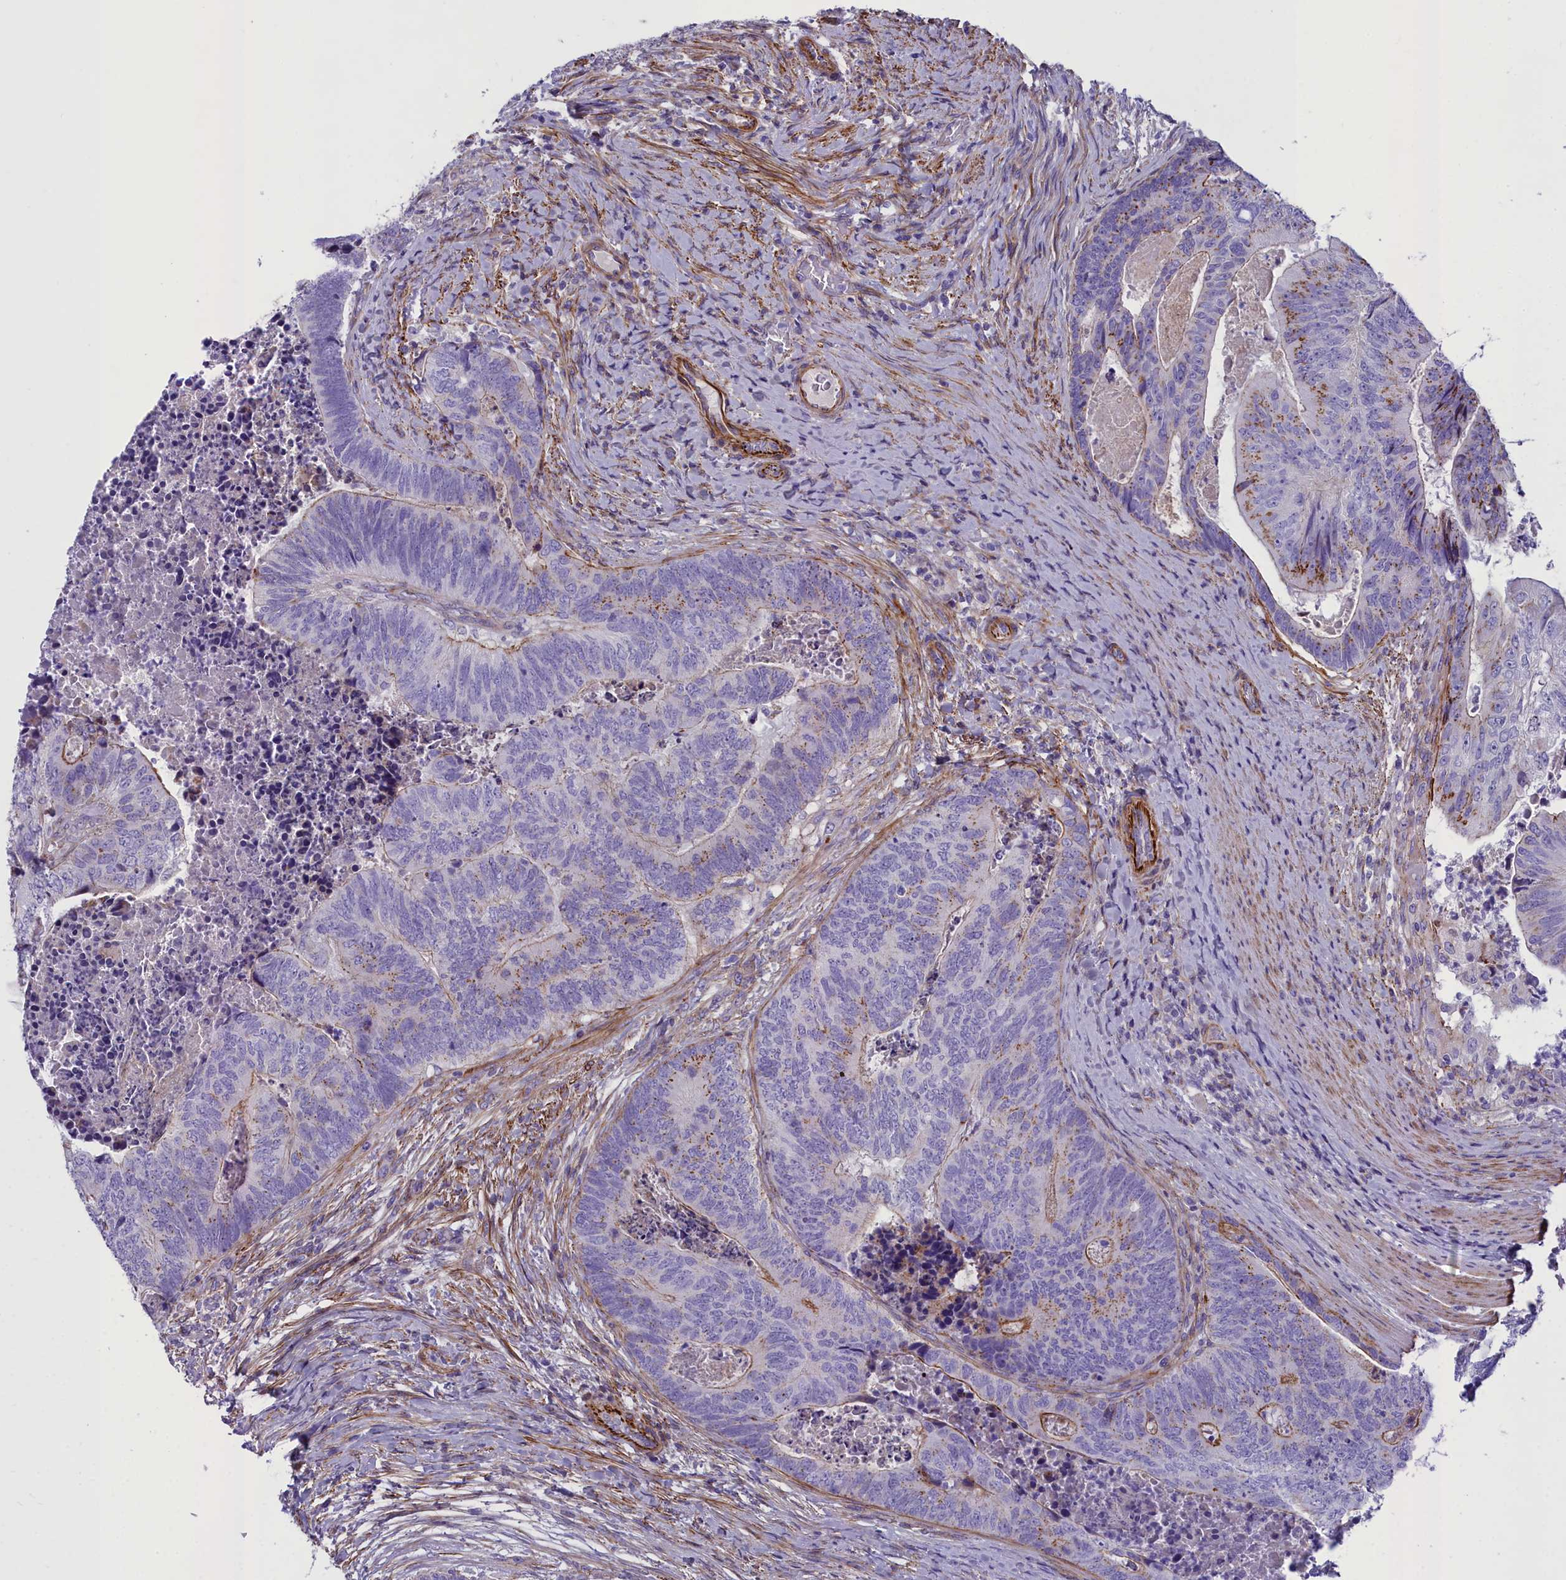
{"staining": {"intensity": "moderate", "quantity": "25%-75%", "location": "cytoplasmic/membranous"}, "tissue": "colorectal cancer", "cell_type": "Tumor cells", "image_type": "cancer", "snomed": [{"axis": "morphology", "description": "Adenocarcinoma, NOS"}, {"axis": "topography", "description": "Colon"}], "caption": "A brown stain shows moderate cytoplasmic/membranous expression of a protein in human adenocarcinoma (colorectal) tumor cells.", "gene": "GFRA1", "patient": {"sex": "female", "age": 67}}